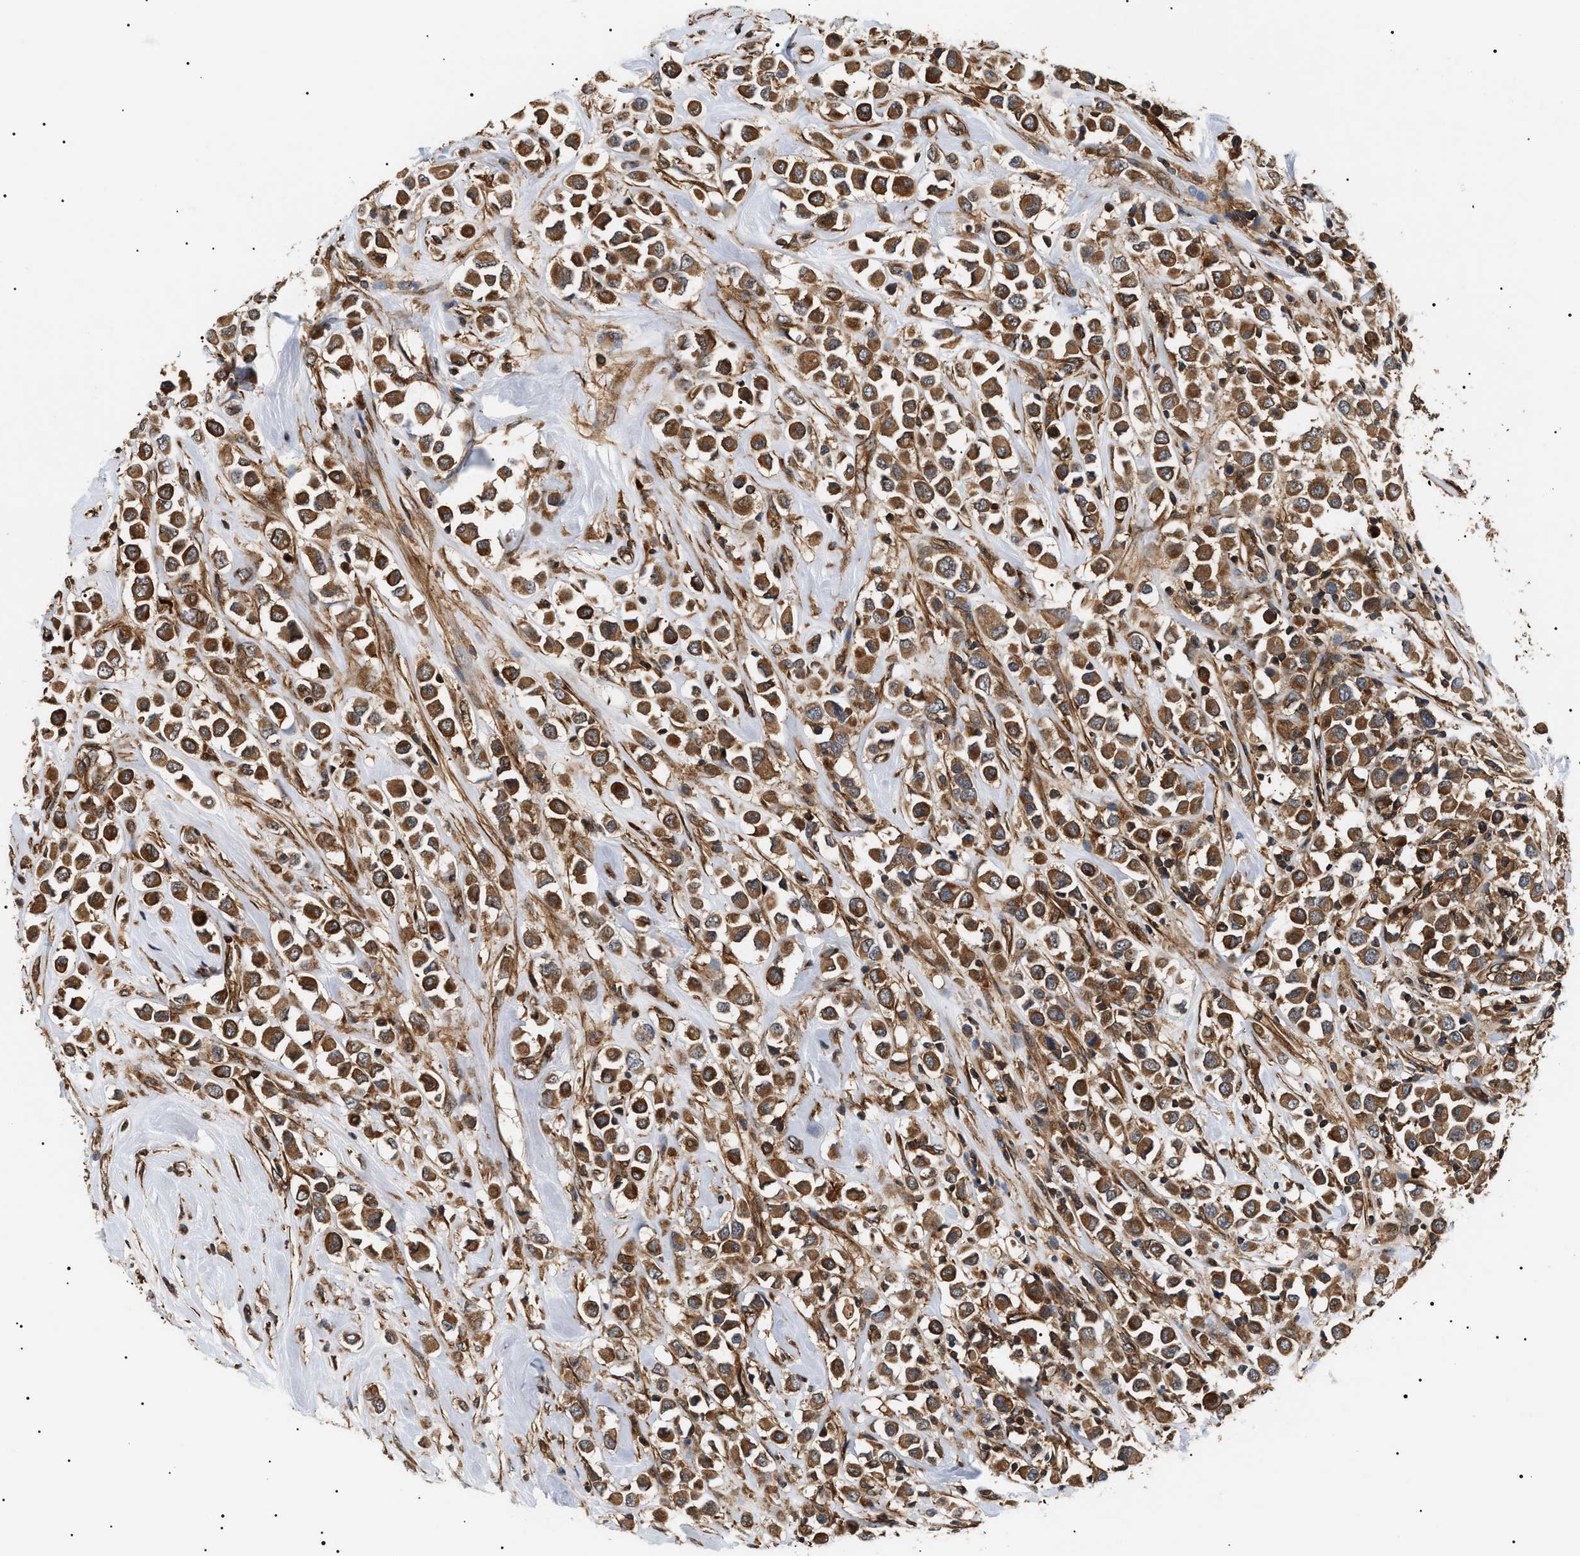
{"staining": {"intensity": "strong", "quantity": ">75%", "location": "cytoplasmic/membranous"}, "tissue": "breast cancer", "cell_type": "Tumor cells", "image_type": "cancer", "snomed": [{"axis": "morphology", "description": "Duct carcinoma"}, {"axis": "topography", "description": "Breast"}], "caption": "Immunohistochemical staining of human breast intraductal carcinoma shows high levels of strong cytoplasmic/membranous expression in about >75% of tumor cells.", "gene": "SH3GLB2", "patient": {"sex": "female", "age": 61}}